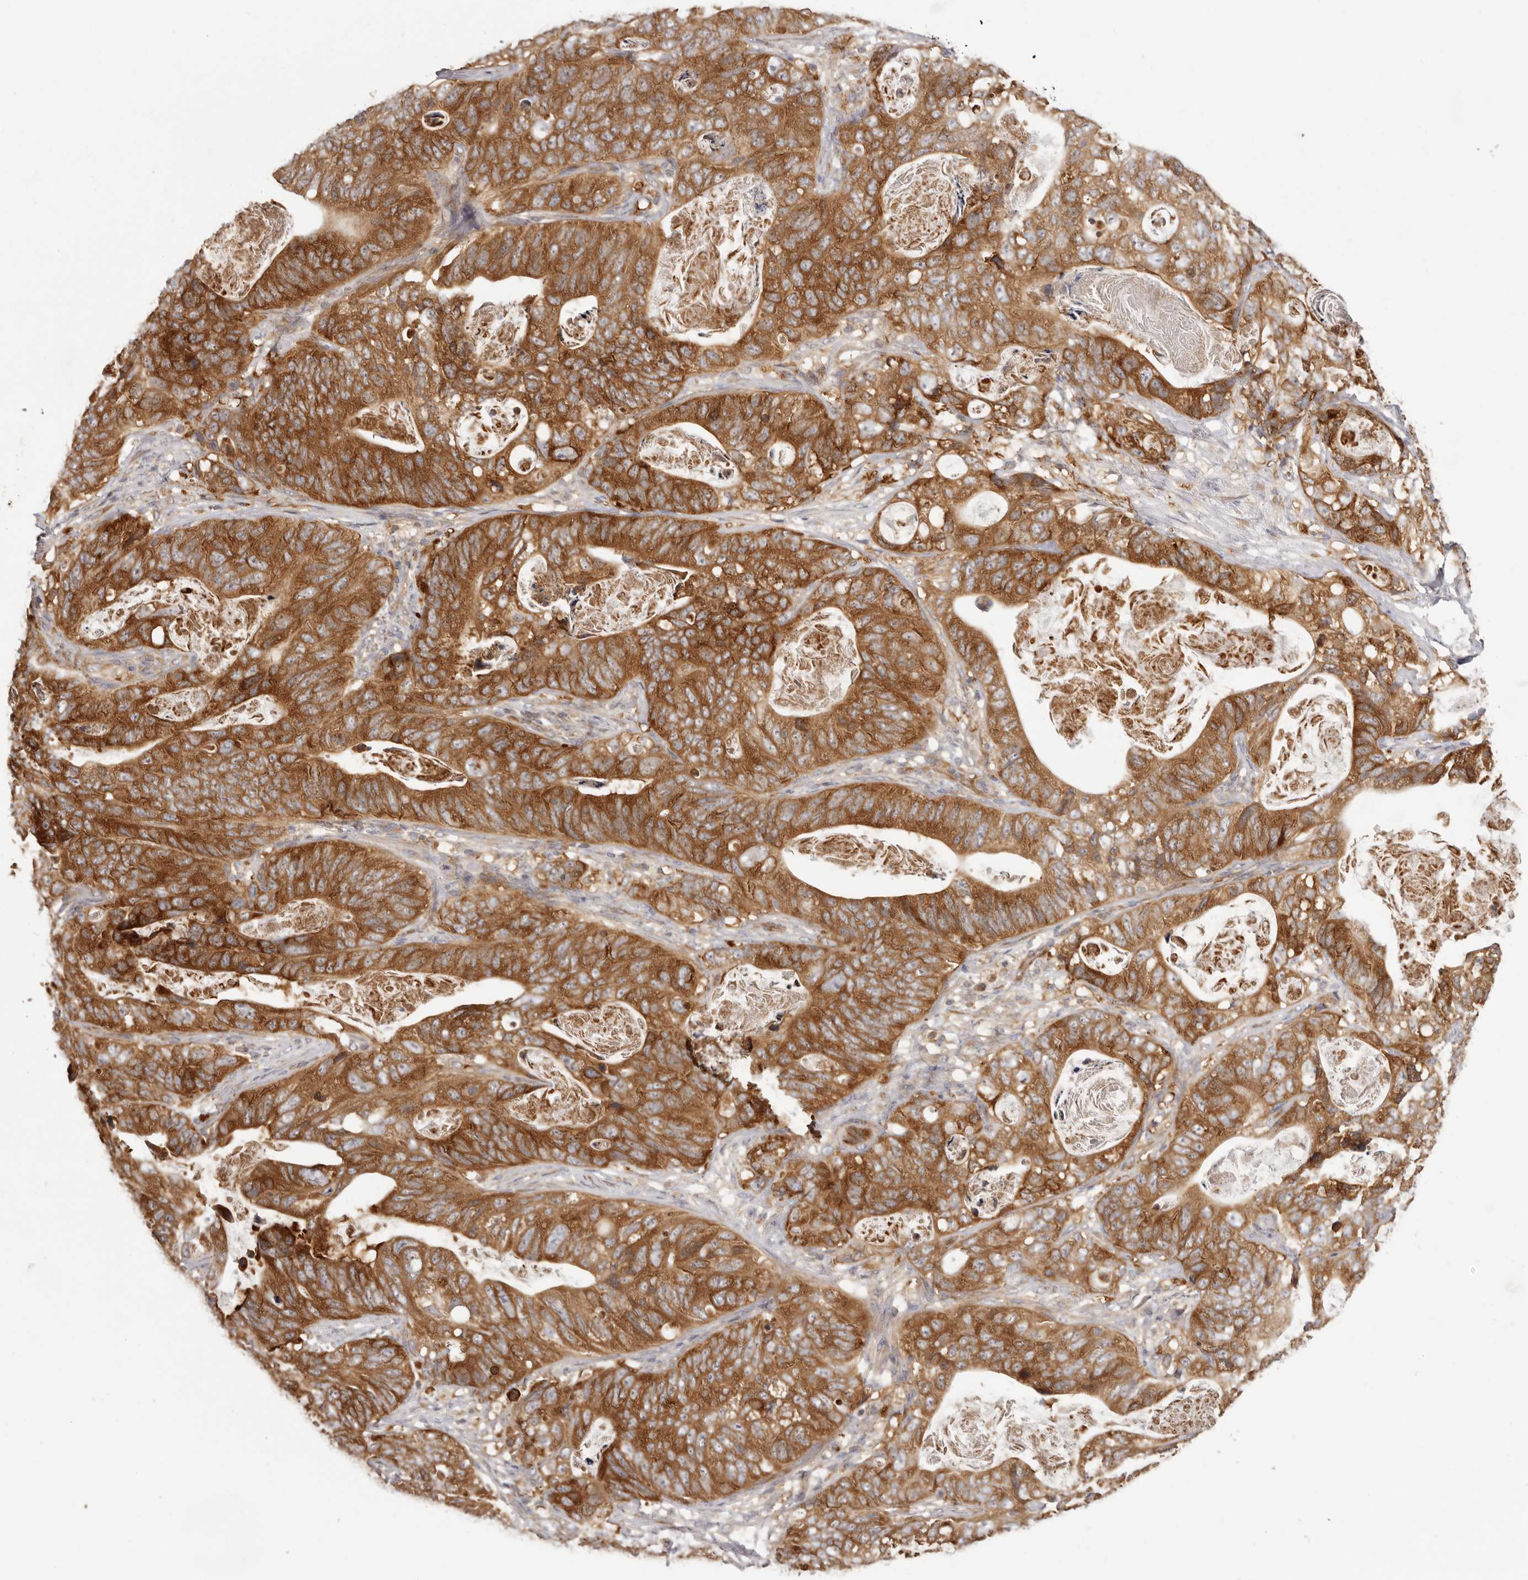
{"staining": {"intensity": "strong", "quantity": ">75%", "location": "cytoplasmic/membranous"}, "tissue": "stomach cancer", "cell_type": "Tumor cells", "image_type": "cancer", "snomed": [{"axis": "morphology", "description": "Normal tissue, NOS"}, {"axis": "morphology", "description": "Adenocarcinoma, NOS"}, {"axis": "topography", "description": "Stomach"}], "caption": "Protein expression analysis of stomach adenocarcinoma shows strong cytoplasmic/membranous staining in about >75% of tumor cells.", "gene": "EEF1E1", "patient": {"sex": "female", "age": 89}}